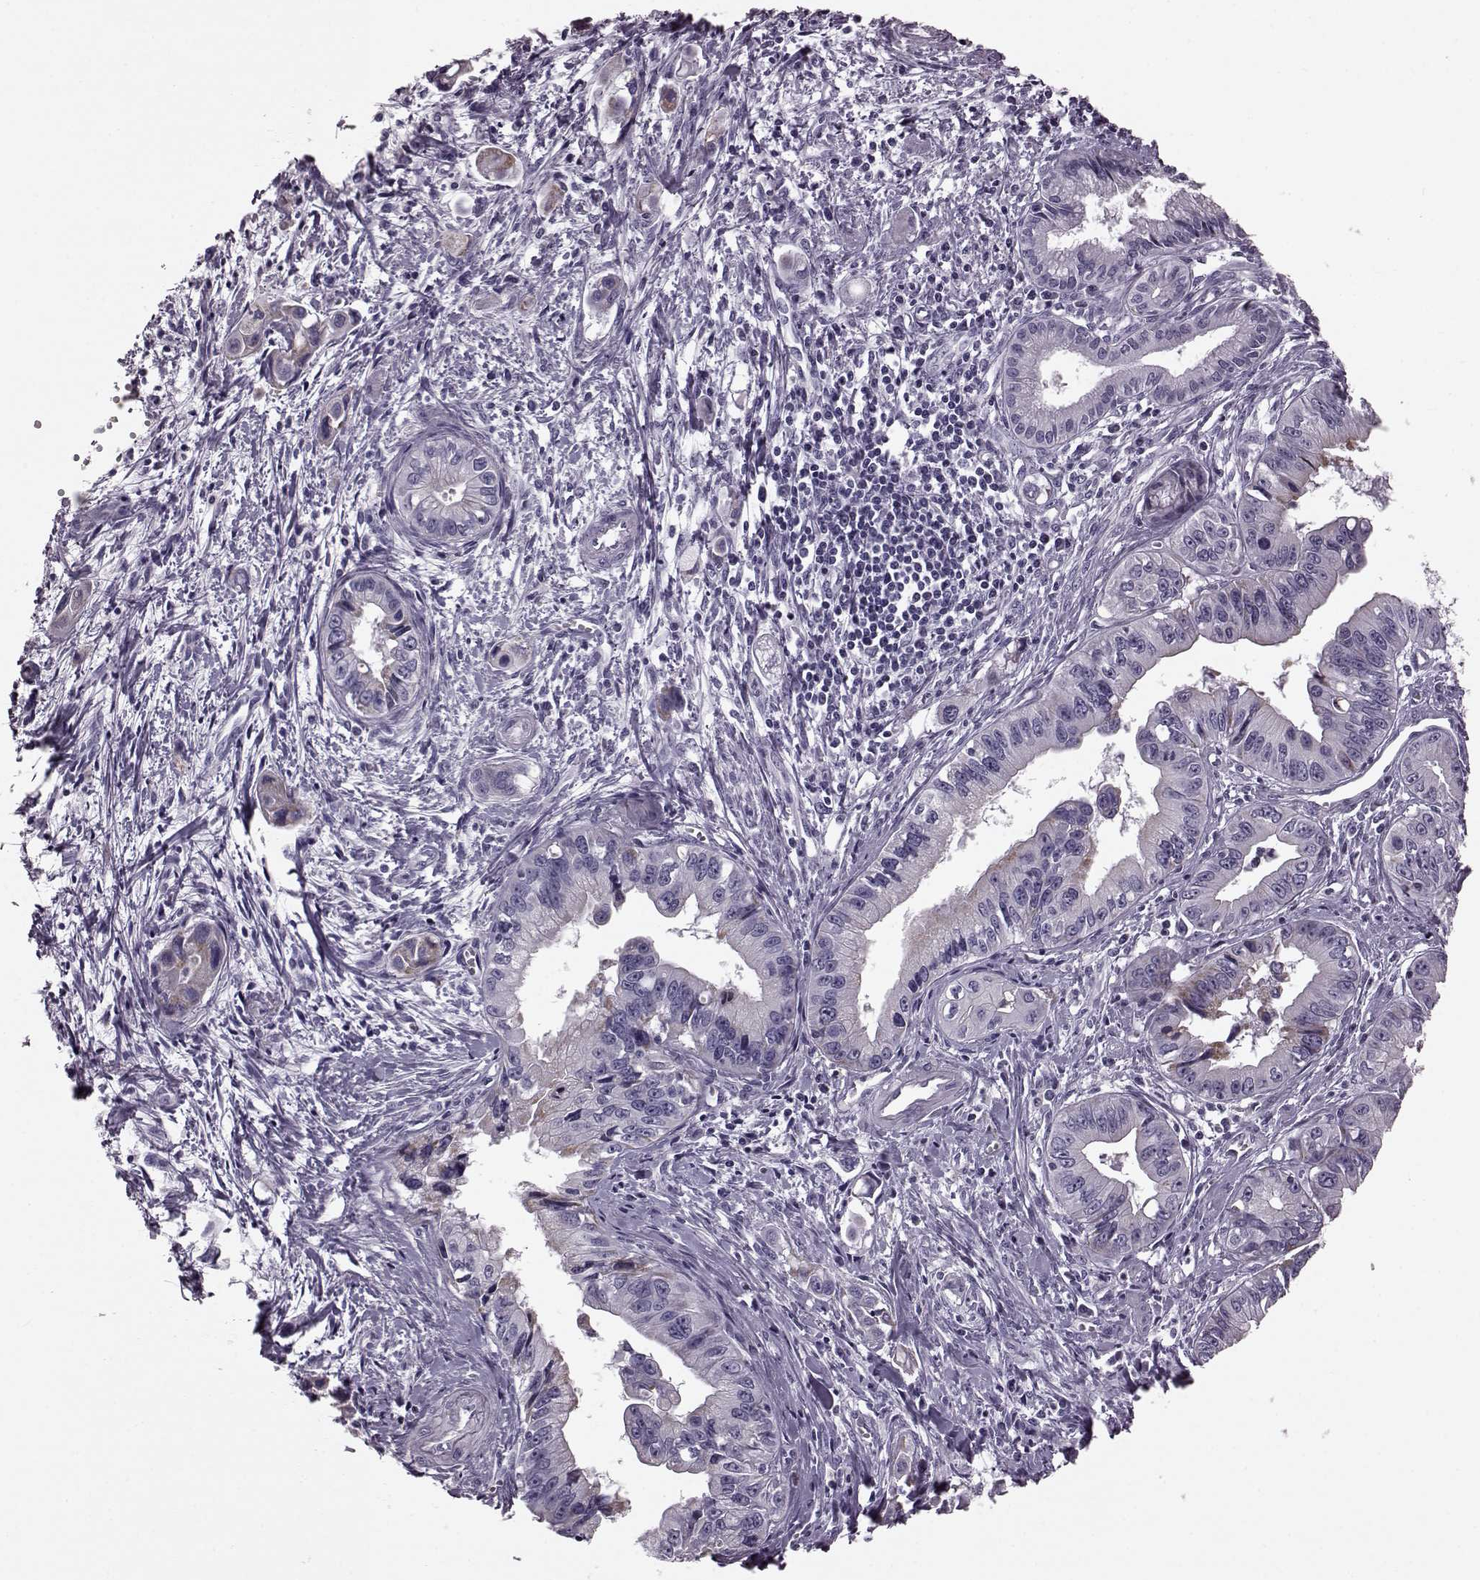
{"staining": {"intensity": "moderate", "quantity": "<25%", "location": "cytoplasmic/membranous"}, "tissue": "pancreatic cancer", "cell_type": "Tumor cells", "image_type": "cancer", "snomed": [{"axis": "morphology", "description": "Adenocarcinoma, NOS"}, {"axis": "topography", "description": "Pancreas"}], "caption": "IHC of human pancreatic cancer (adenocarcinoma) reveals low levels of moderate cytoplasmic/membranous staining in about <25% of tumor cells.", "gene": "RIMS2", "patient": {"sex": "male", "age": 60}}